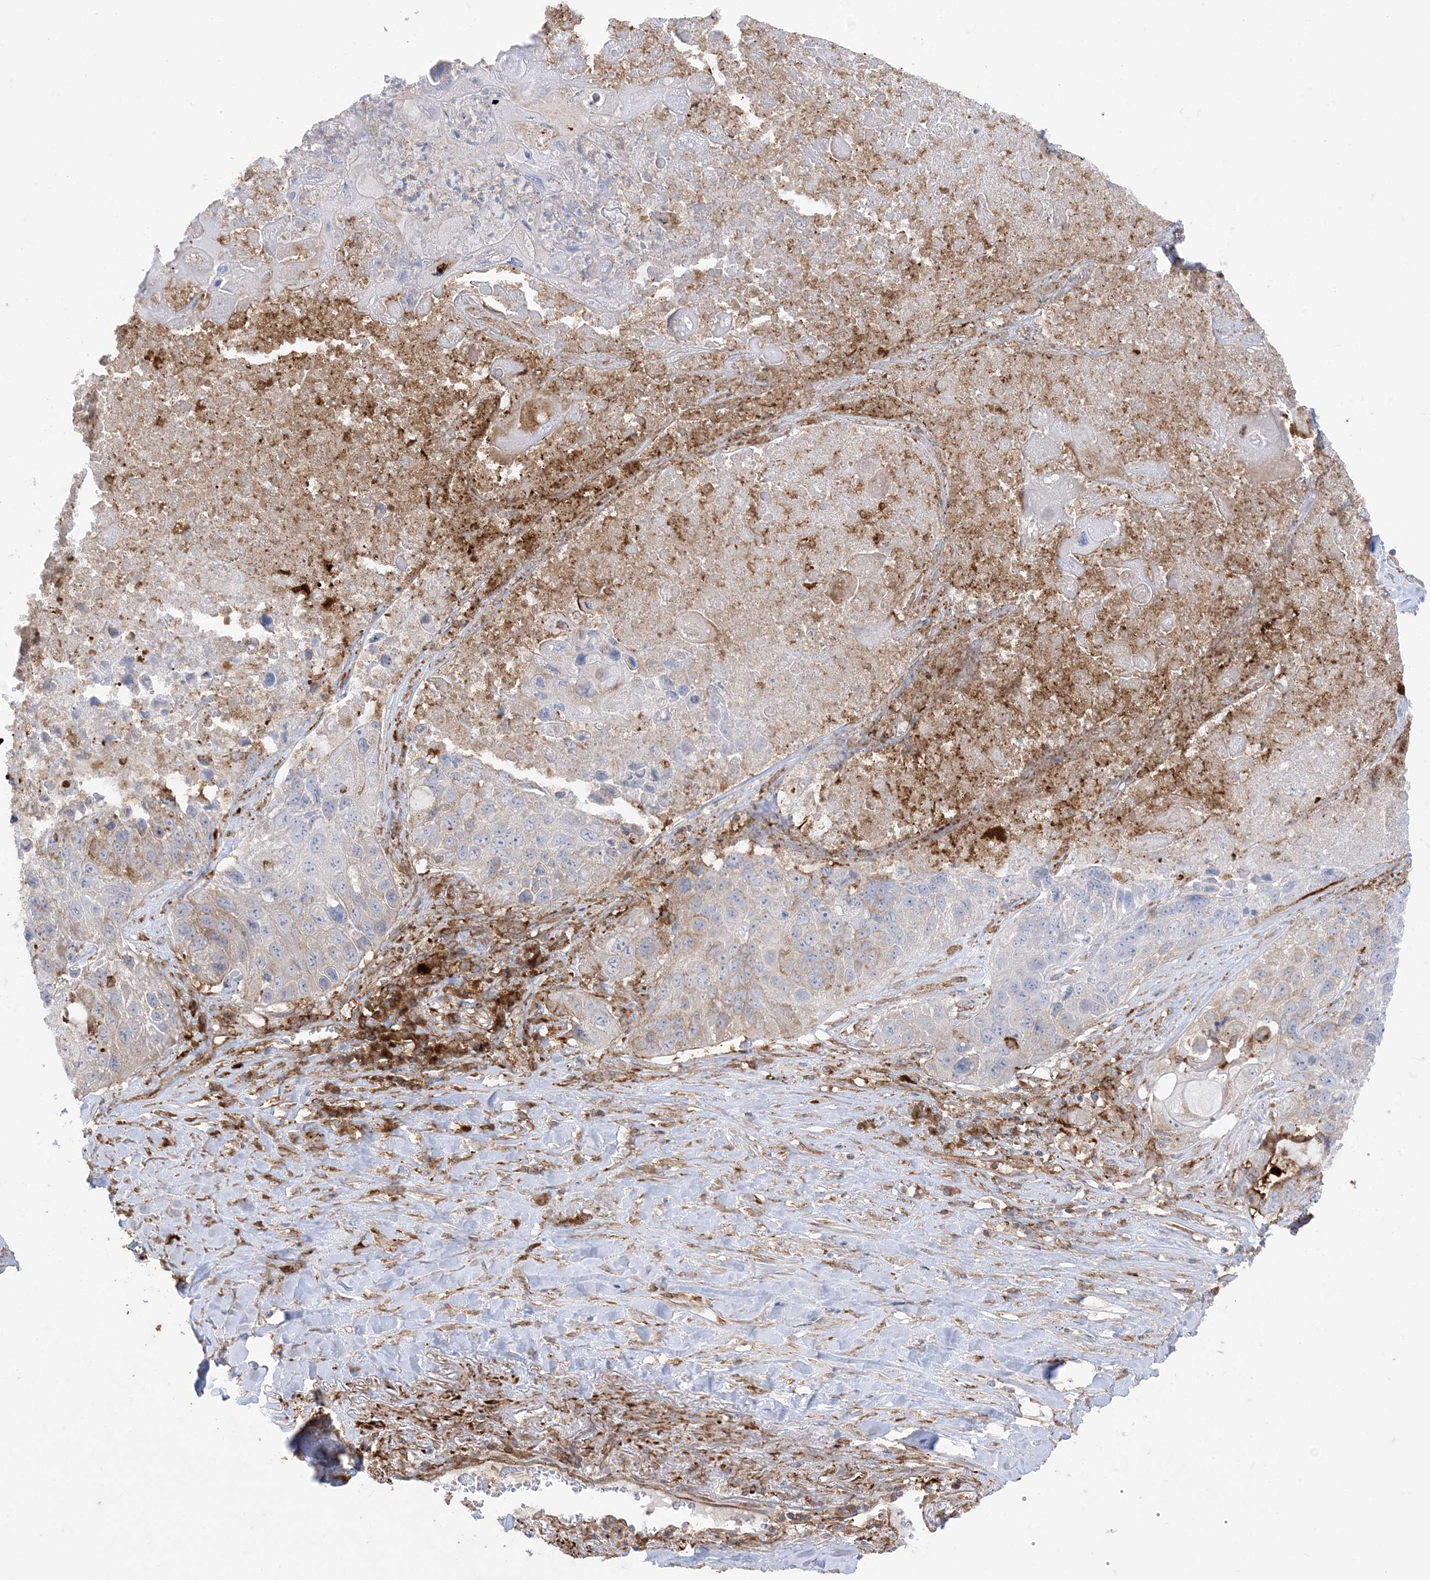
{"staining": {"intensity": "weak", "quantity": "<25%", "location": "cytoplasmic/membranous"}, "tissue": "lung cancer", "cell_type": "Tumor cells", "image_type": "cancer", "snomed": [{"axis": "morphology", "description": "Squamous cell carcinoma, NOS"}, {"axis": "topography", "description": "Lung"}], "caption": "Immunohistochemical staining of human lung cancer shows no significant staining in tumor cells.", "gene": "DERL3", "patient": {"sex": "male", "age": 61}}